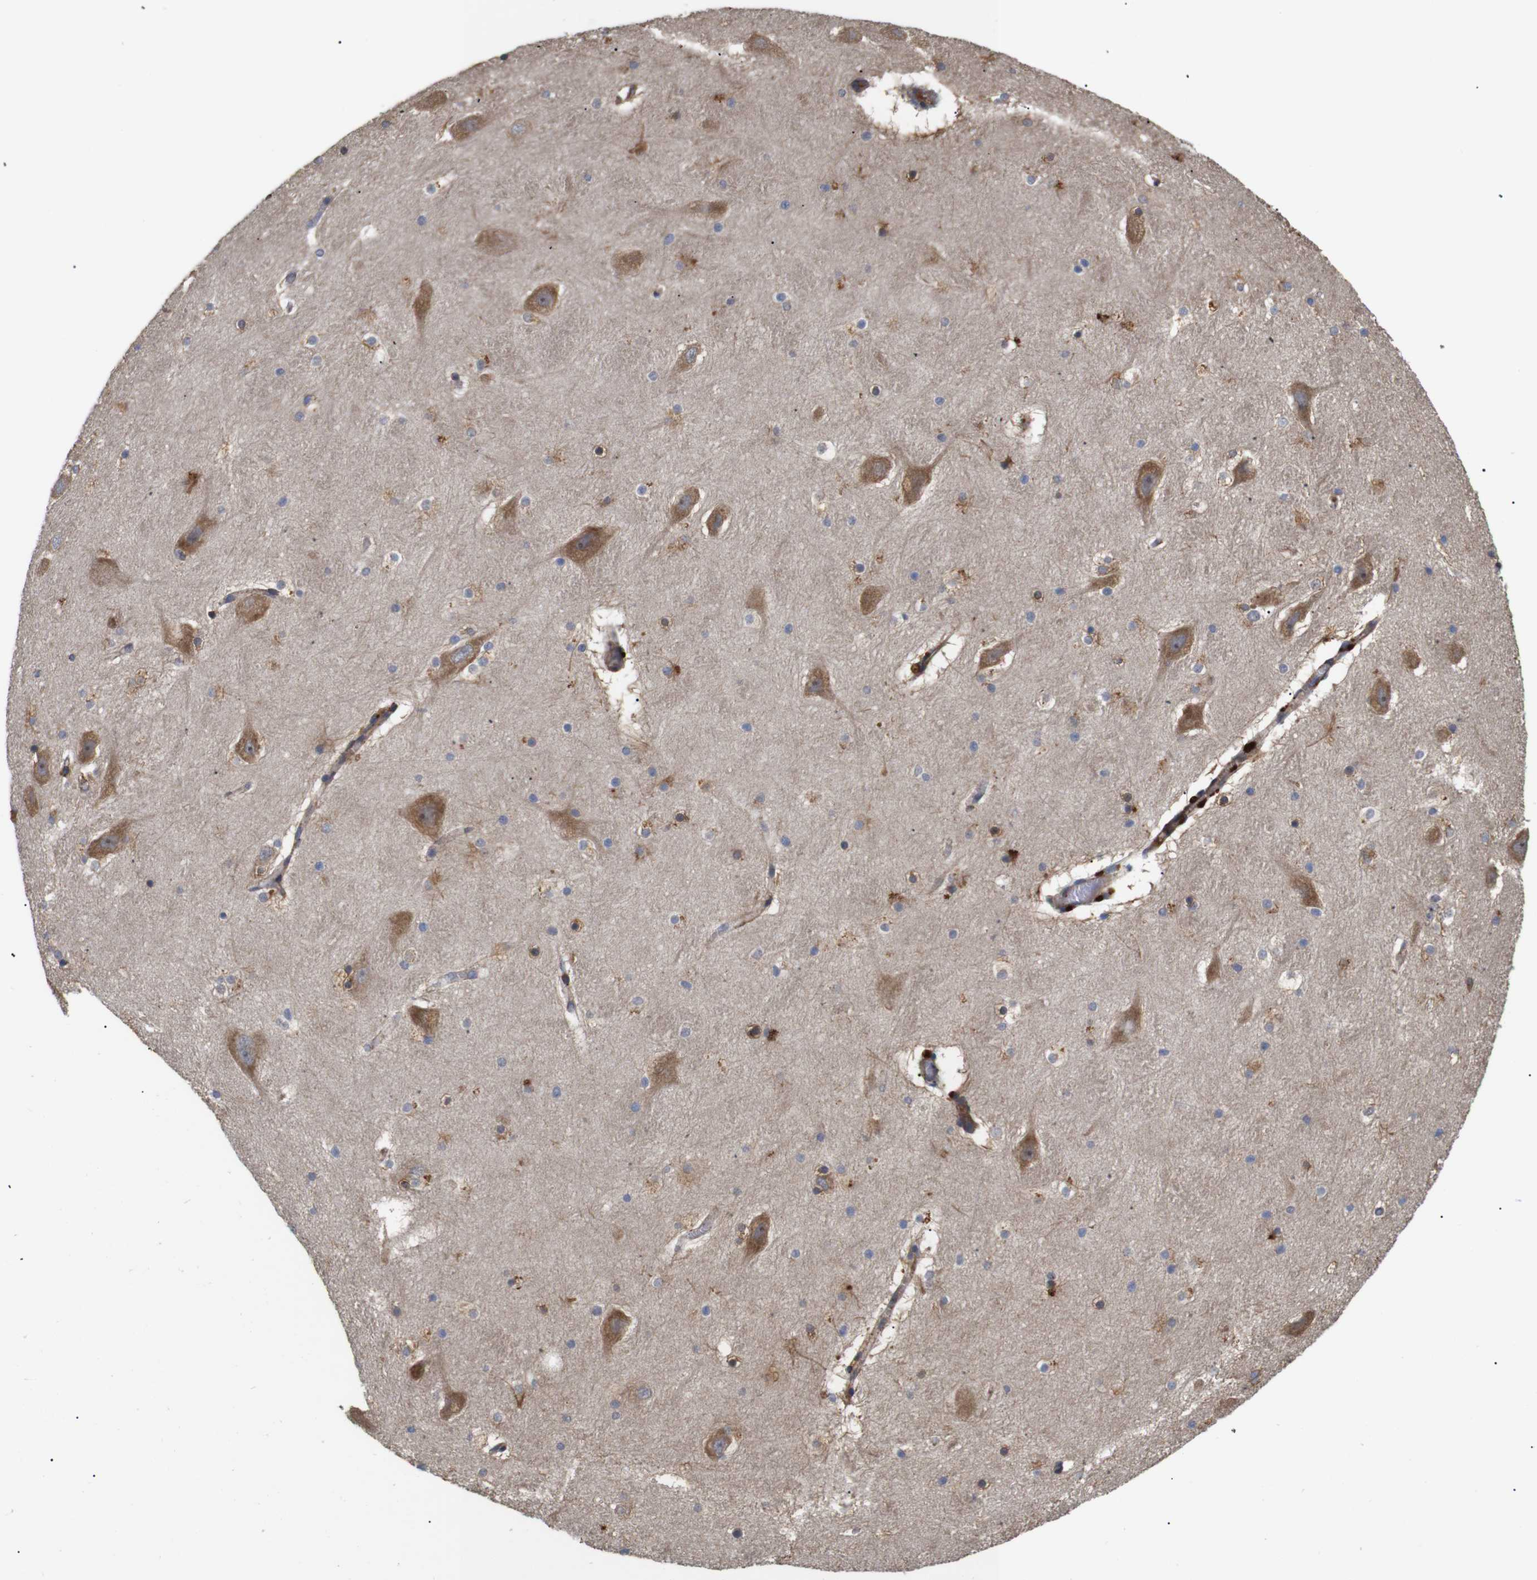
{"staining": {"intensity": "moderate", "quantity": "<25%", "location": "cytoplasmic/membranous"}, "tissue": "hippocampus", "cell_type": "Glial cells", "image_type": "normal", "snomed": [{"axis": "morphology", "description": "Normal tissue, NOS"}, {"axis": "topography", "description": "Hippocampus"}], "caption": "Human hippocampus stained with a brown dye reveals moderate cytoplasmic/membranous positive expression in about <25% of glial cells.", "gene": "SPRY3", "patient": {"sex": "male", "age": 45}}